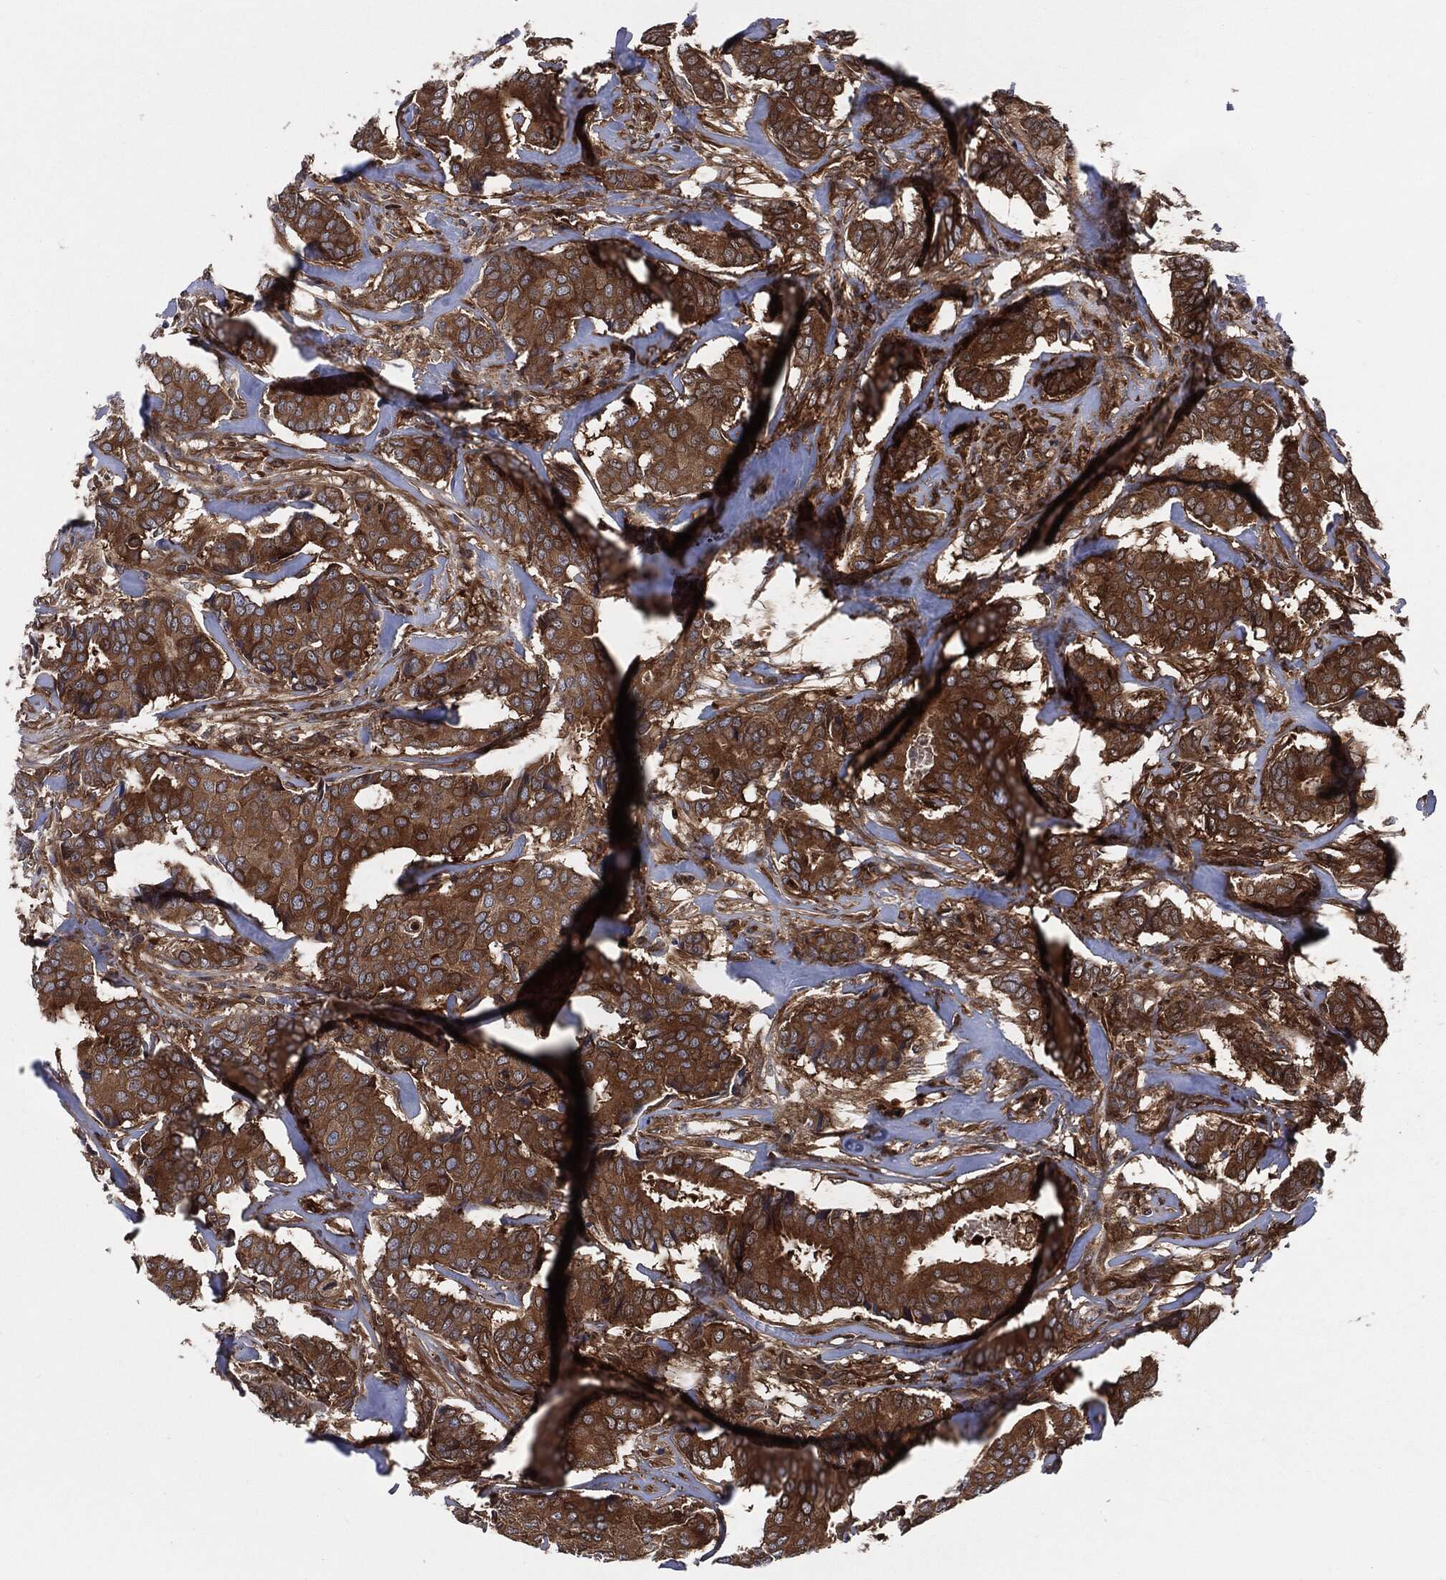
{"staining": {"intensity": "strong", "quantity": ">75%", "location": "cytoplasmic/membranous"}, "tissue": "breast cancer", "cell_type": "Tumor cells", "image_type": "cancer", "snomed": [{"axis": "morphology", "description": "Duct carcinoma"}, {"axis": "topography", "description": "Breast"}], "caption": "A brown stain highlights strong cytoplasmic/membranous staining of a protein in breast cancer (intraductal carcinoma) tumor cells.", "gene": "XPNPEP1", "patient": {"sex": "female", "age": 75}}